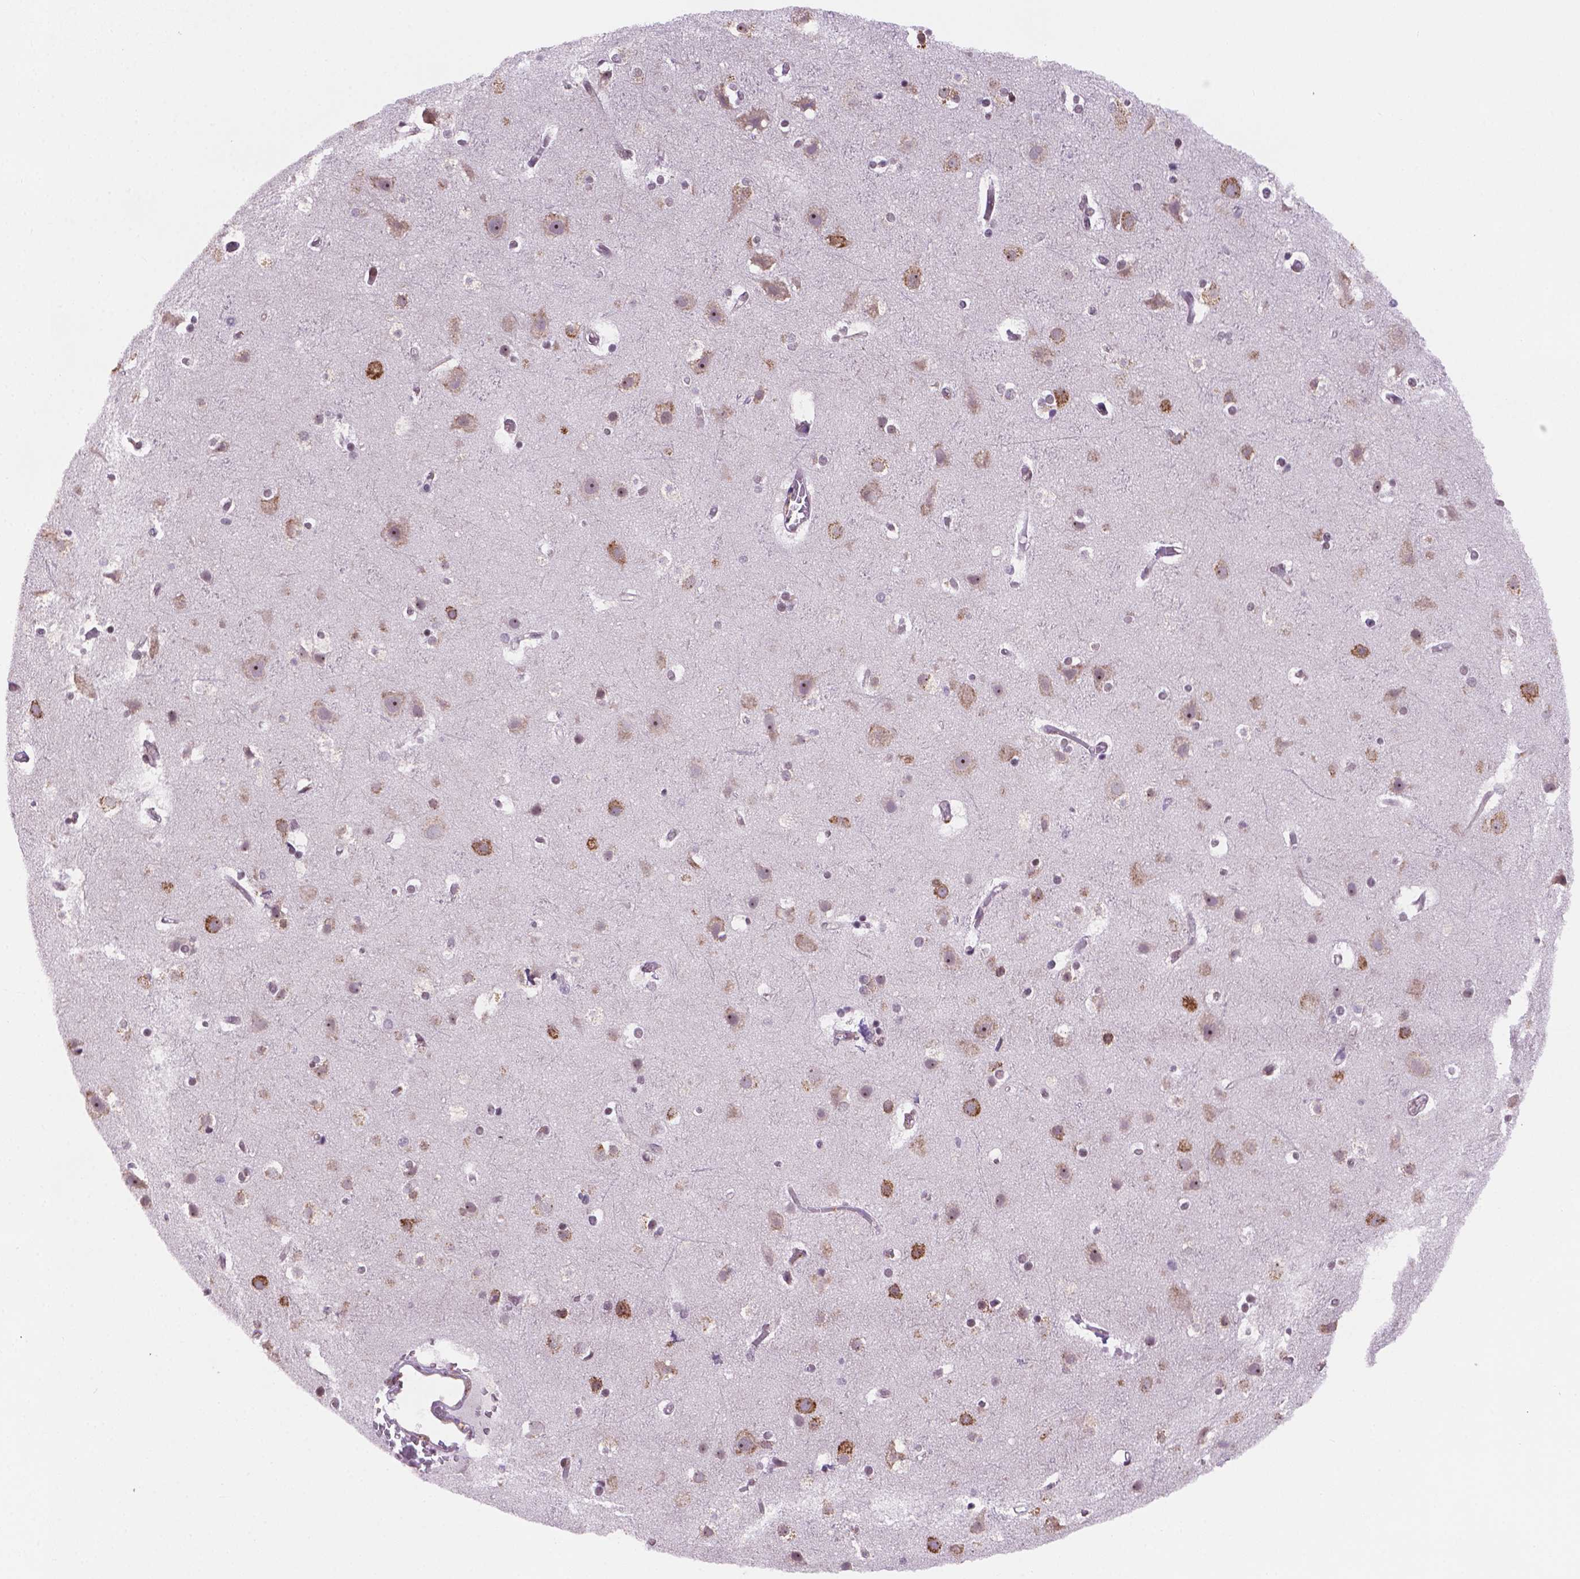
{"staining": {"intensity": "negative", "quantity": "none", "location": "none"}, "tissue": "cerebral cortex", "cell_type": "Endothelial cells", "image_type": "normal", "snomed": [{"axis": "morphology", "description": "Normal tissue, NOS"}, {"axis": "topography", "description": "Cerebral cortex"}], "caption": "An IHC image of unremarkable cerebral cortex is shown. There is no staining in endothelial cells of cerebral cortex.", "gene": "FNIP1", "patient": {"sex": "female", "age": 52}}